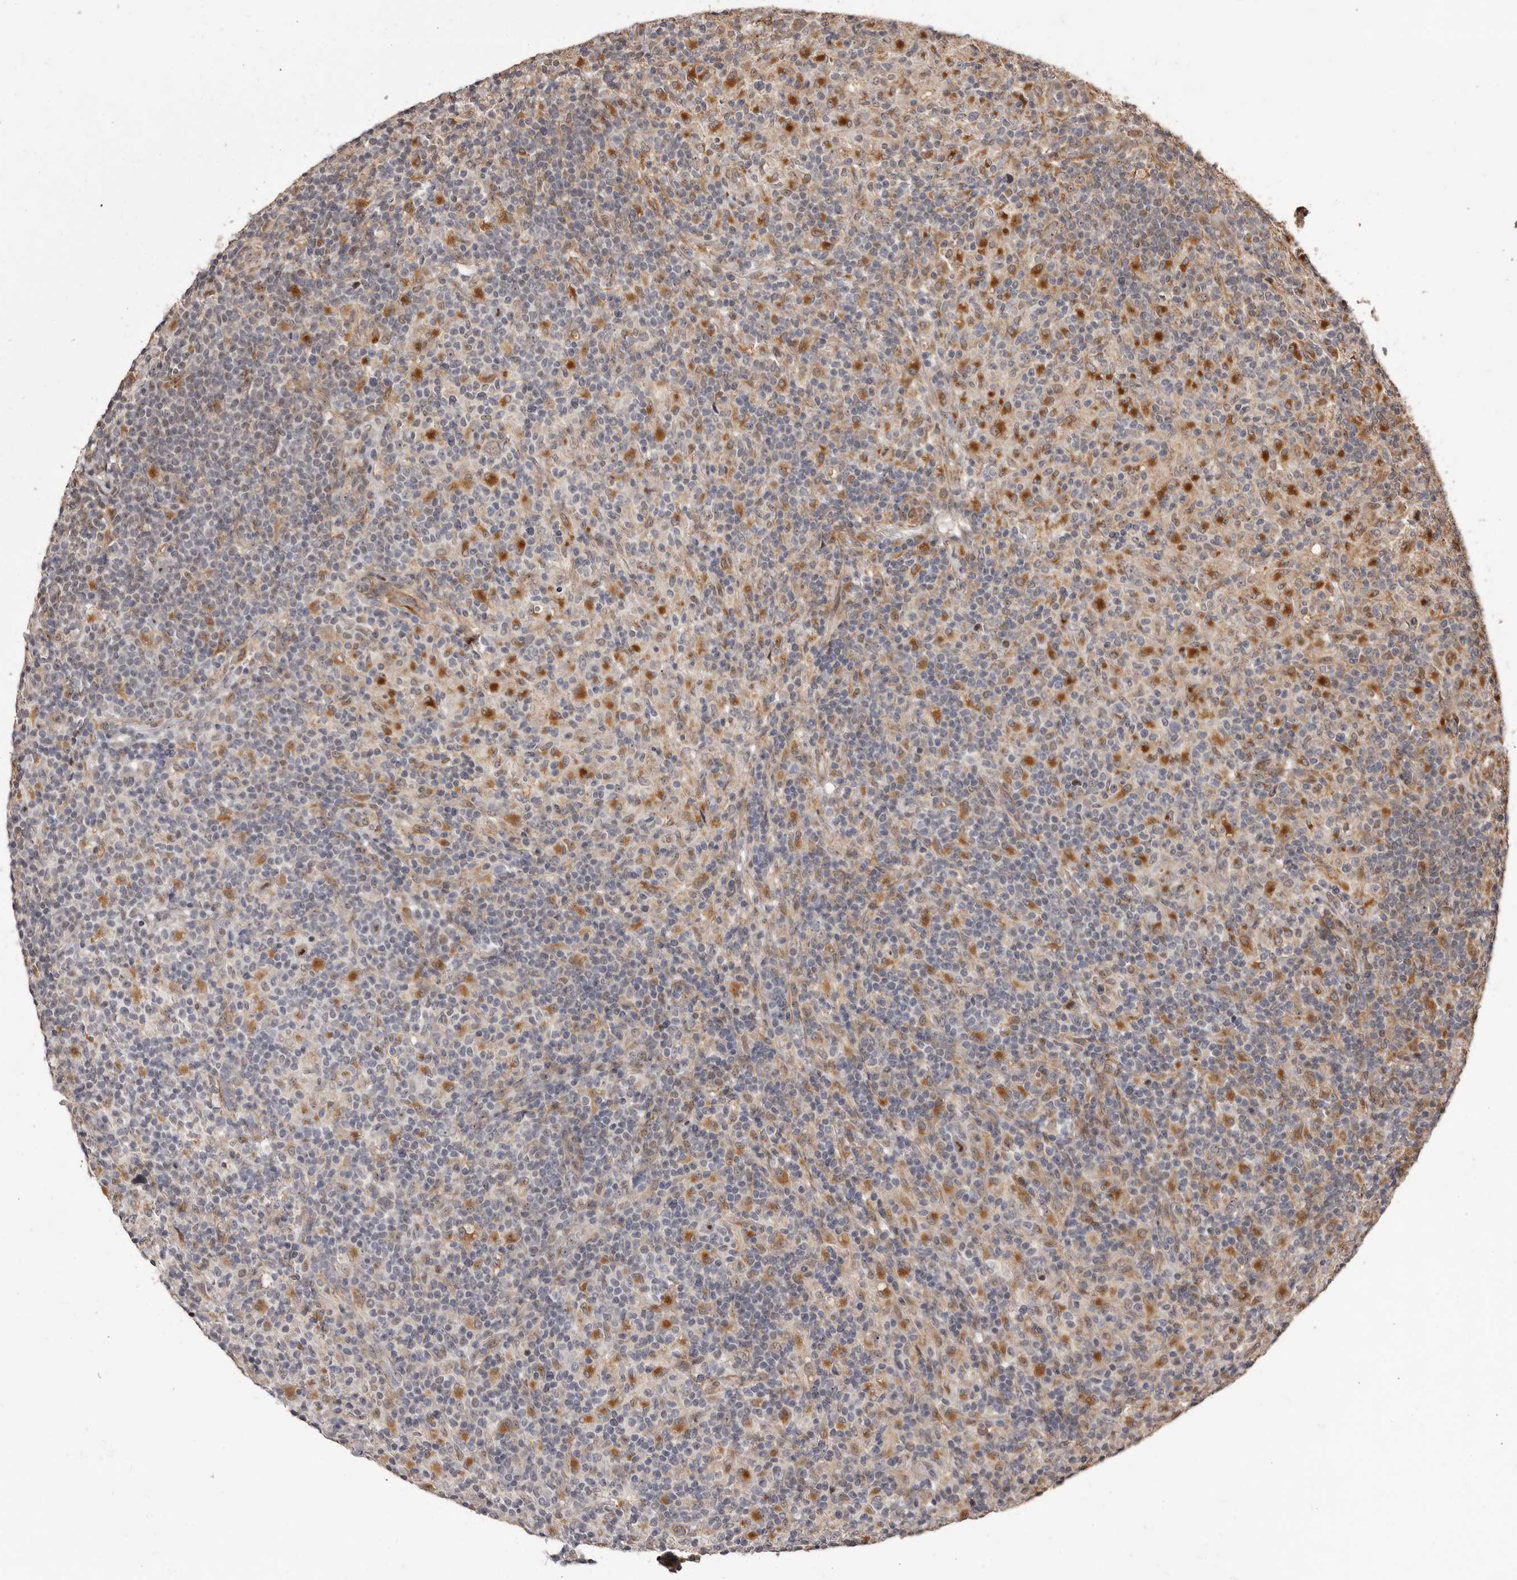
{"staining": {"intensity": "moderate", "quantity": "25%-75%", "location": "nuclear"}, "tissue": "lymphoma", "cell_type": "Tumor cells", "image_type": "cancer", "snomed": [{"axis": "morphology", "description": "Hodgkin's disease, NOS"}, {"axis": "topography", "description": "Lymph node"}], "caption": "A brown stain highlights moderate nuclear staining of a protein in Hodgkin's disease tumor cells.", "gene": "ZCCHC7", "patient": {"sex": "male", "age": 70}}